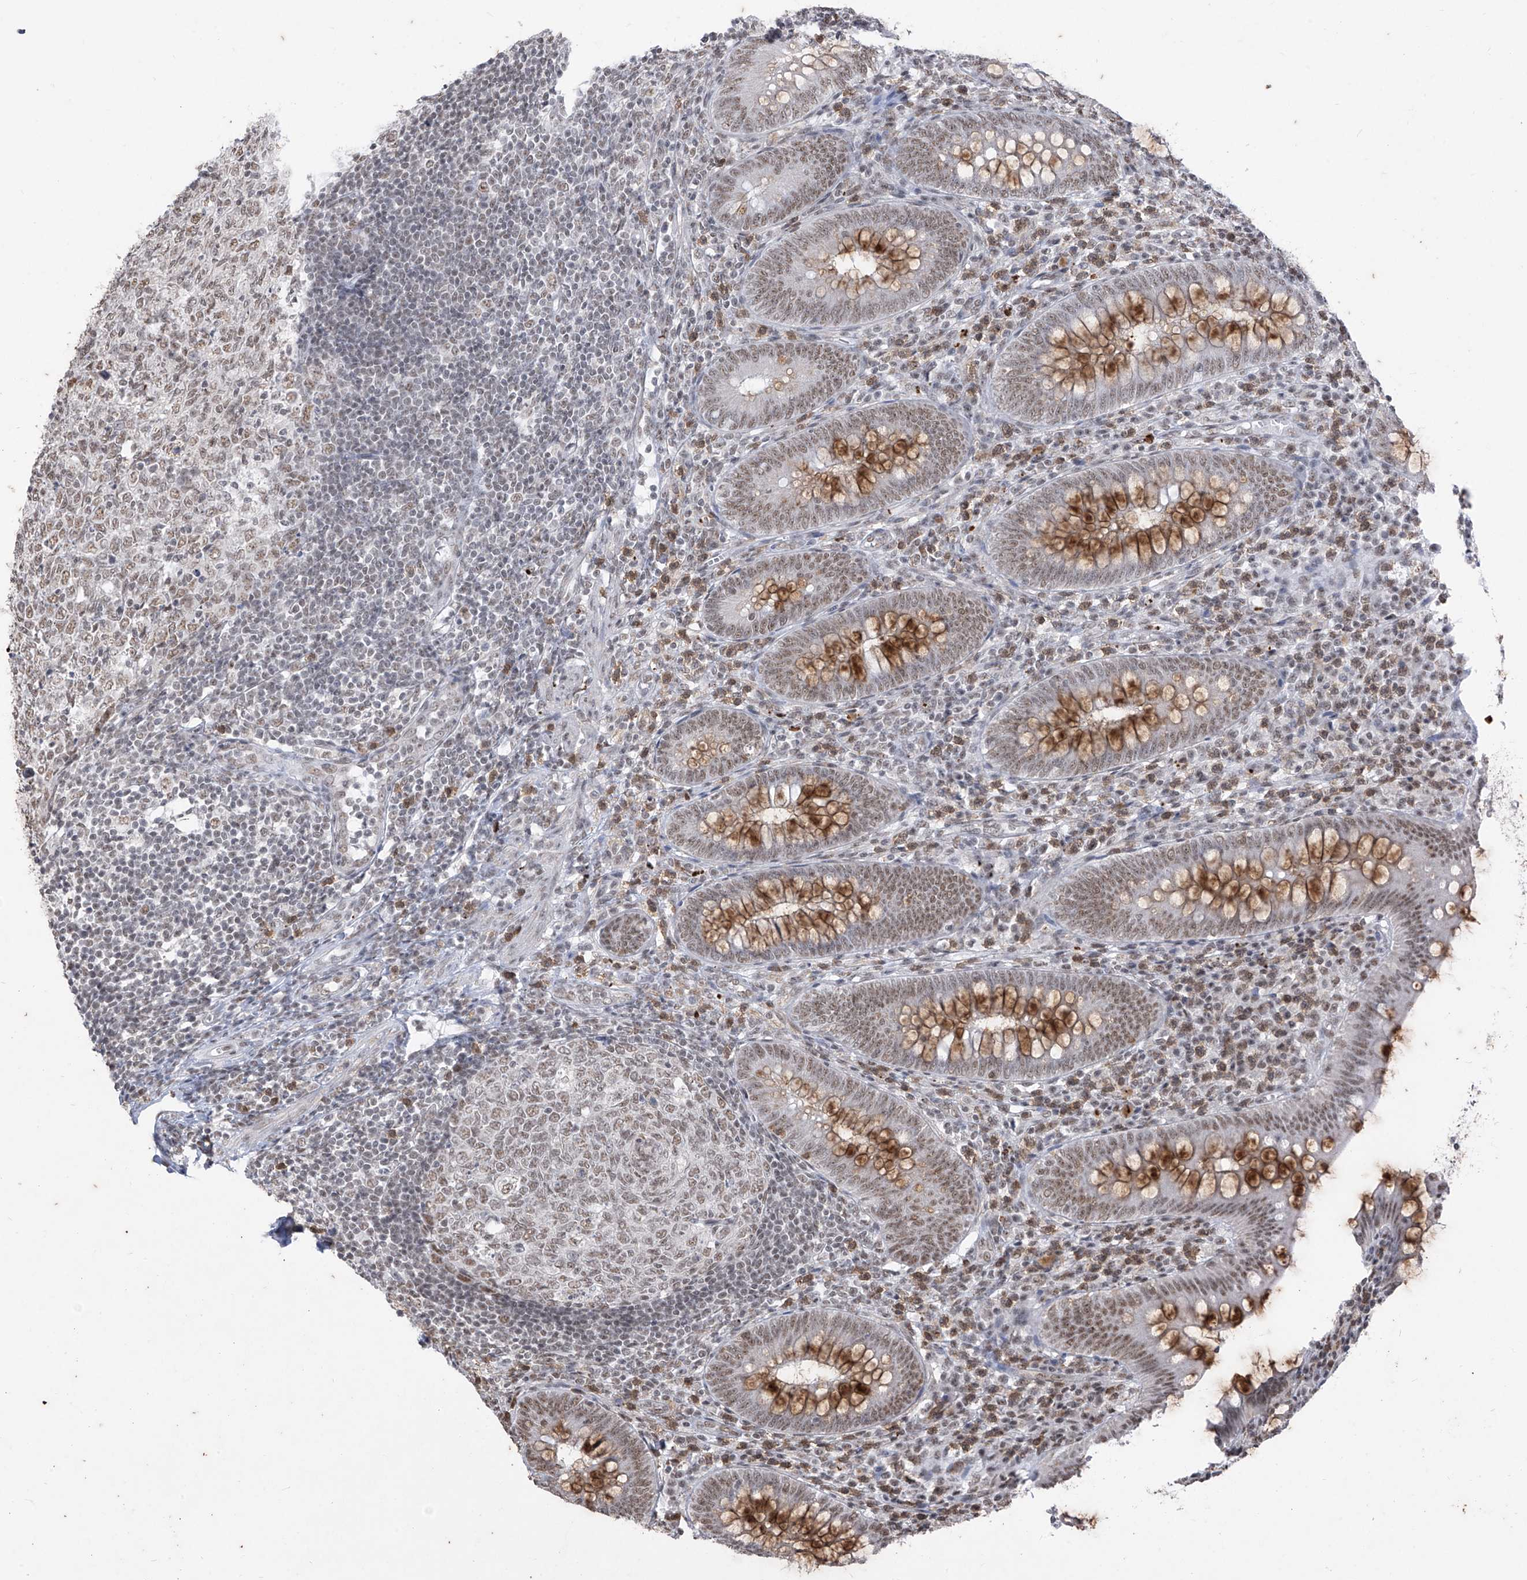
{"staining": {"intensity": "moderate", "quantity": "25%-75%", "location": "cytoplasmic/membranous,nuclear"}, "tissue": "appendix", "cell_type": "Glandular cells", "image_type": "normal", "snomed": [{"axis": "morphology", "description": "Normal tissue, NOS"}, {"axis": "topography", "description": "Appendix"}], "caption": "Glandular cells show medium levels of moderate cytoplasmic/membranous,nuclear staining in about 25%-75% of cells in unremarkable appendix. (brown staining indicates protein expression, while blue staining denotes nuclei).", "gene": "TFEC", "patient": {"sex": "male", "age": 14}}